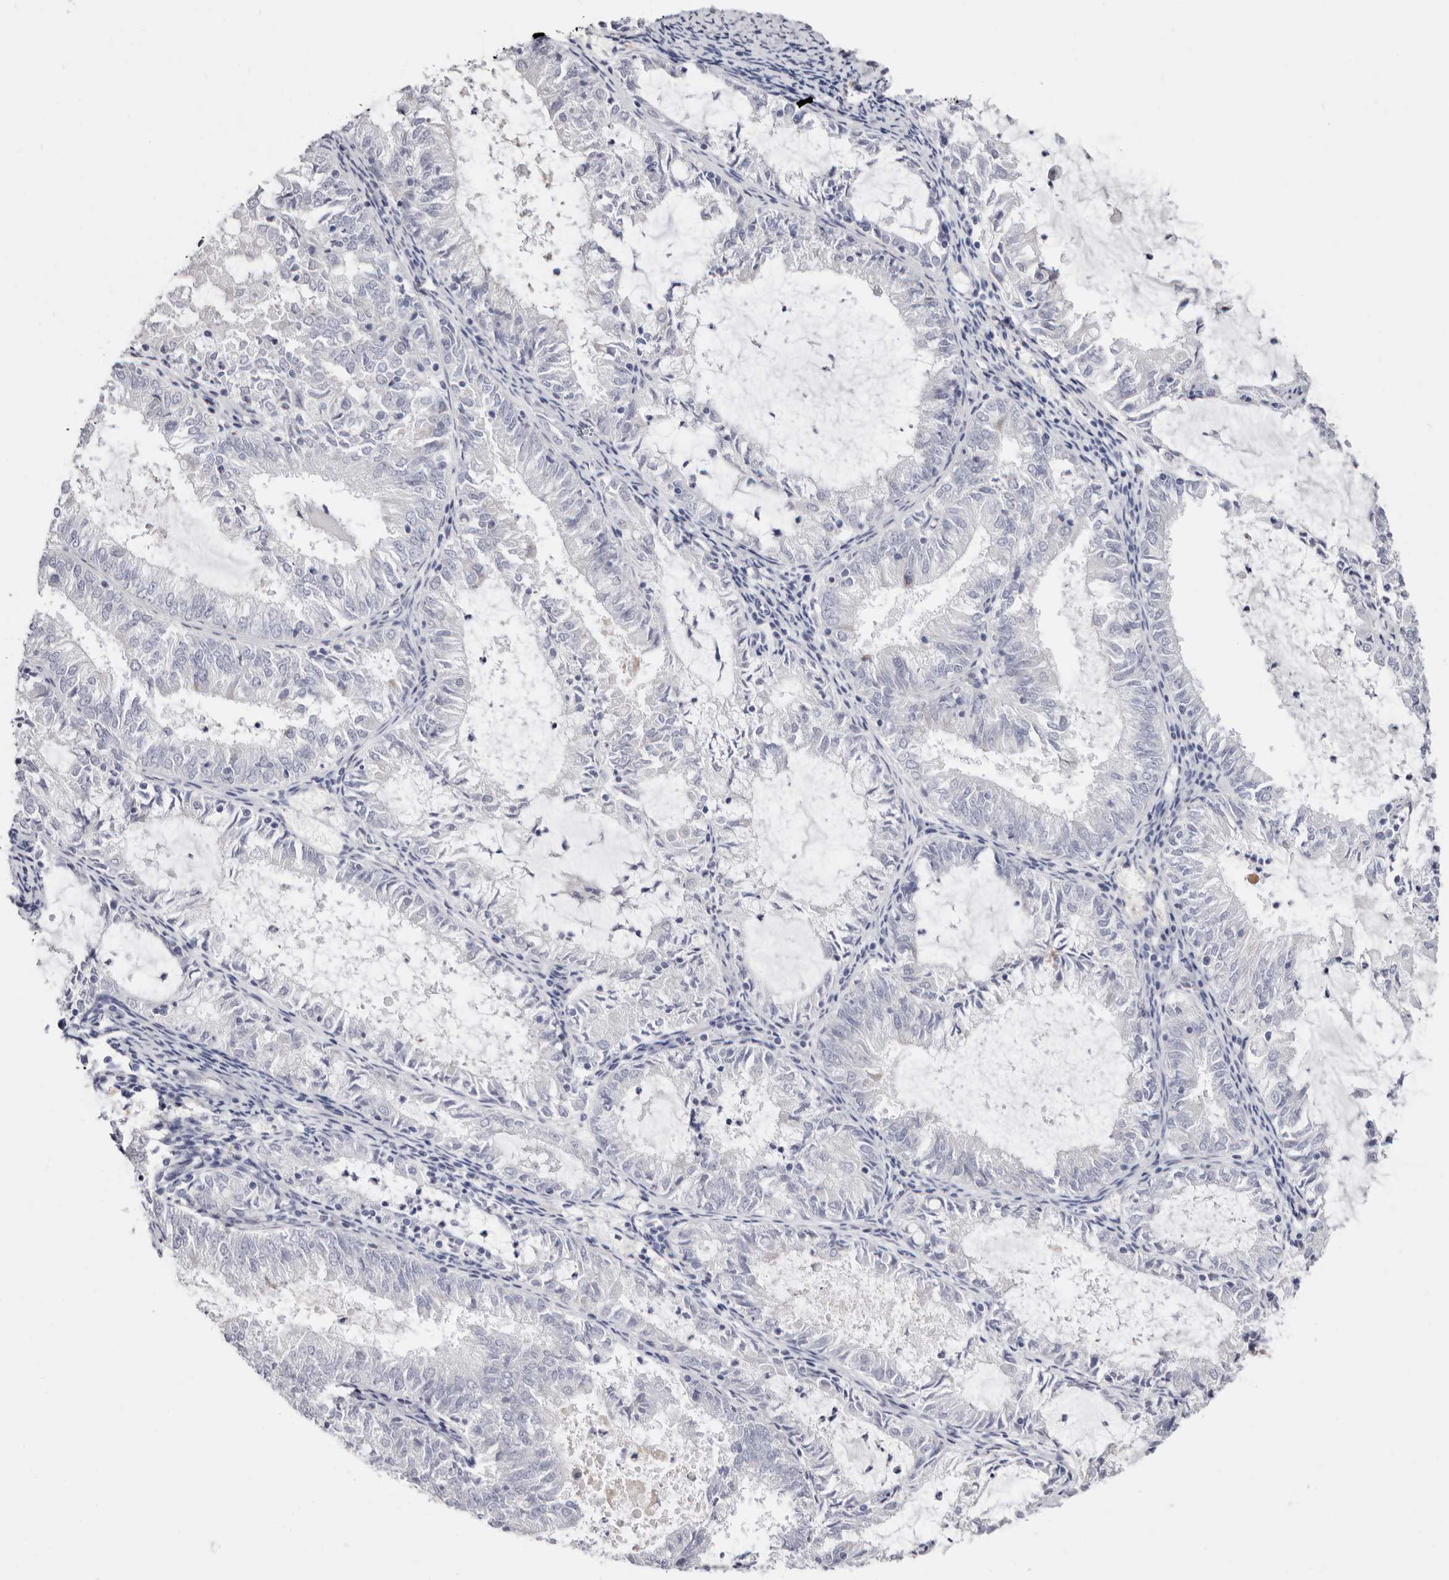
{"staining": {"intensity": "moderate", "quantity": "<25%", "location": "cytoplasmic/membranous"}, "tissue": "endometrial cancer", "cell_type": "Tumor cells", "image_type": "cancer", "snomed": [{"axis": "morphology", "description": "Adenocarcinoma, NOS"}, {"axis": "topography", "description": "Endometrium"}], "caption": "Brown immunohistochemical staining in human endometrial cancer demonstrates moderate cytoplasmic/membranous expression in about <25% of tumor cells.", "gene": "RSPO2", "patient": {"sex": "female", "age": 57}}